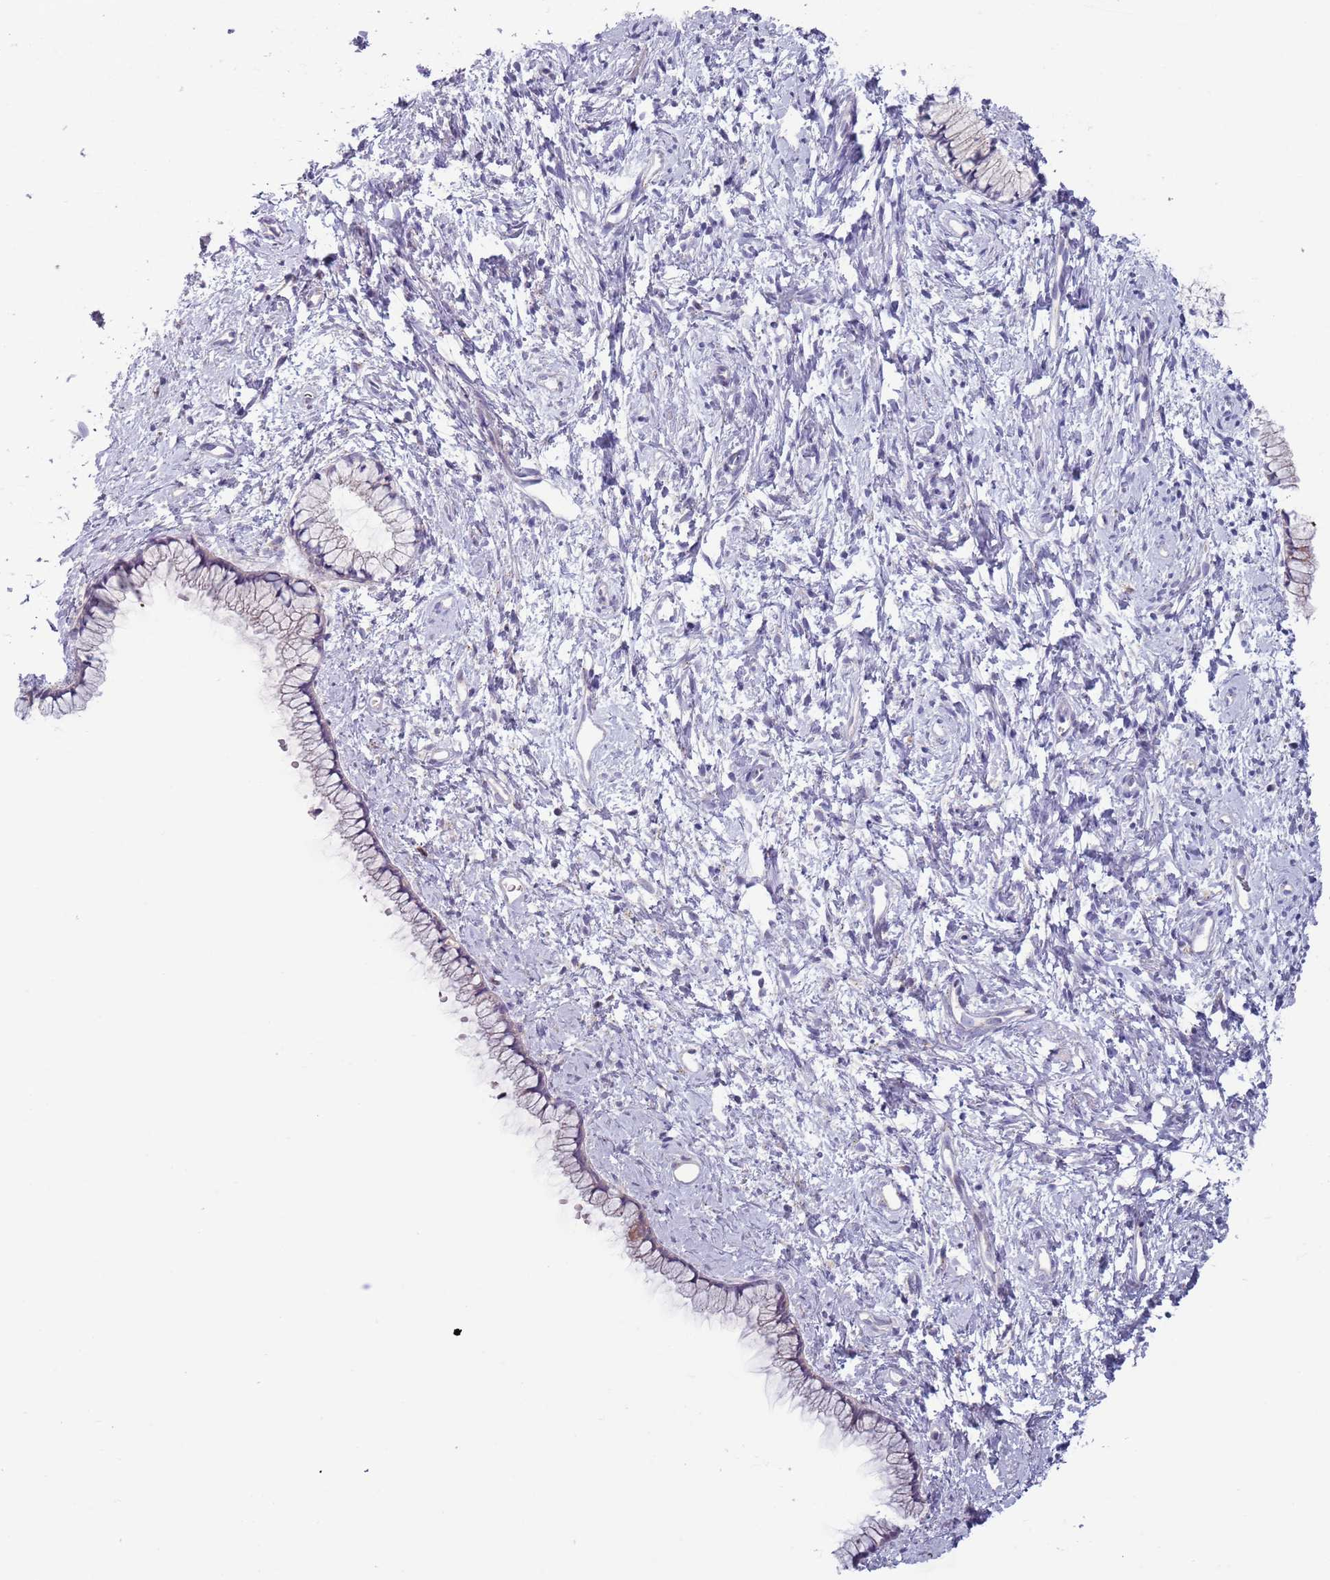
{"staining": {"intensity": "weak", "quantity": ">75%", "location": "cytoplasmic/membranous"}, "tissue": "cervix", "cell_type": "Glandular cells", "image_type": "normal", "snomed": [{"axis": "morphology", "description": "Normal tissue, NOS"}, {"axis": "topography", "description": "Cervix"}], "caption": "Immunohistochemical staining of unremarkable human cervix demonstrates weak cytoplasmic/membranous protein staining in approximately >75% of glandular cells. (brown staining indicates protein expression, while blue staining denotes nuclei).", "gene": "LTB", "patient": {"sex": "female", "age": 57}}